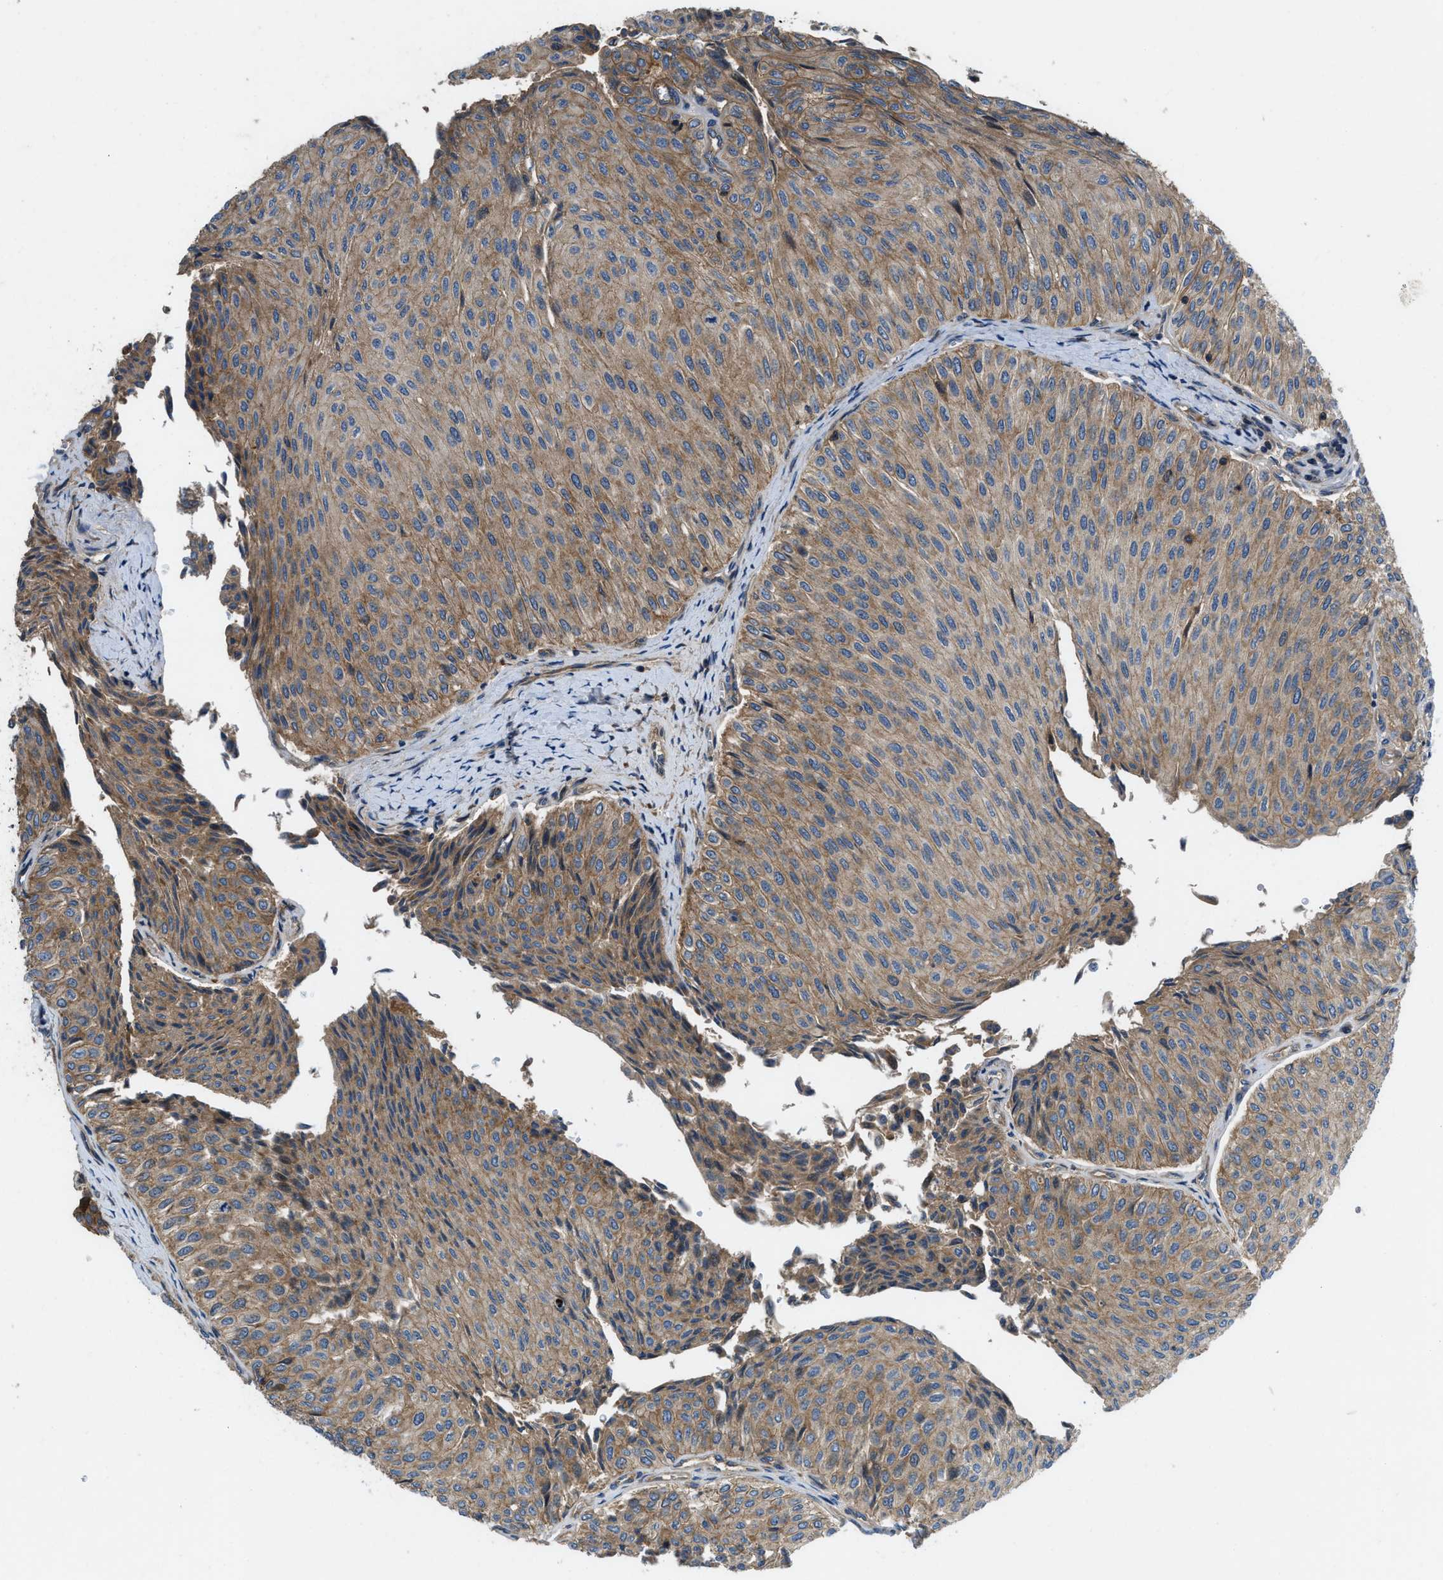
{"staining": {"intensity": "moderate", "quantity": ">75%", "location": "cytoplasmic/membranous"}, "tissue": "urothelial cancer", "cell_type": "Tumor cells", "image_type": "cancer", "snomed": [{"axis": "morphology", "description": "Urothelial carcinoma, Low grade"}, {"axis": "topography", "description": "Urinary bladder"}], "caption": "About >75% of tumor cells in human urothelial carcinoma (low-grade) display moderate cytoplasmic/membranous protein staining as visualized by brown immunohistochemical staining.", "gene": "CNNM3", "patient": {"sex": "male", "age": 78}}